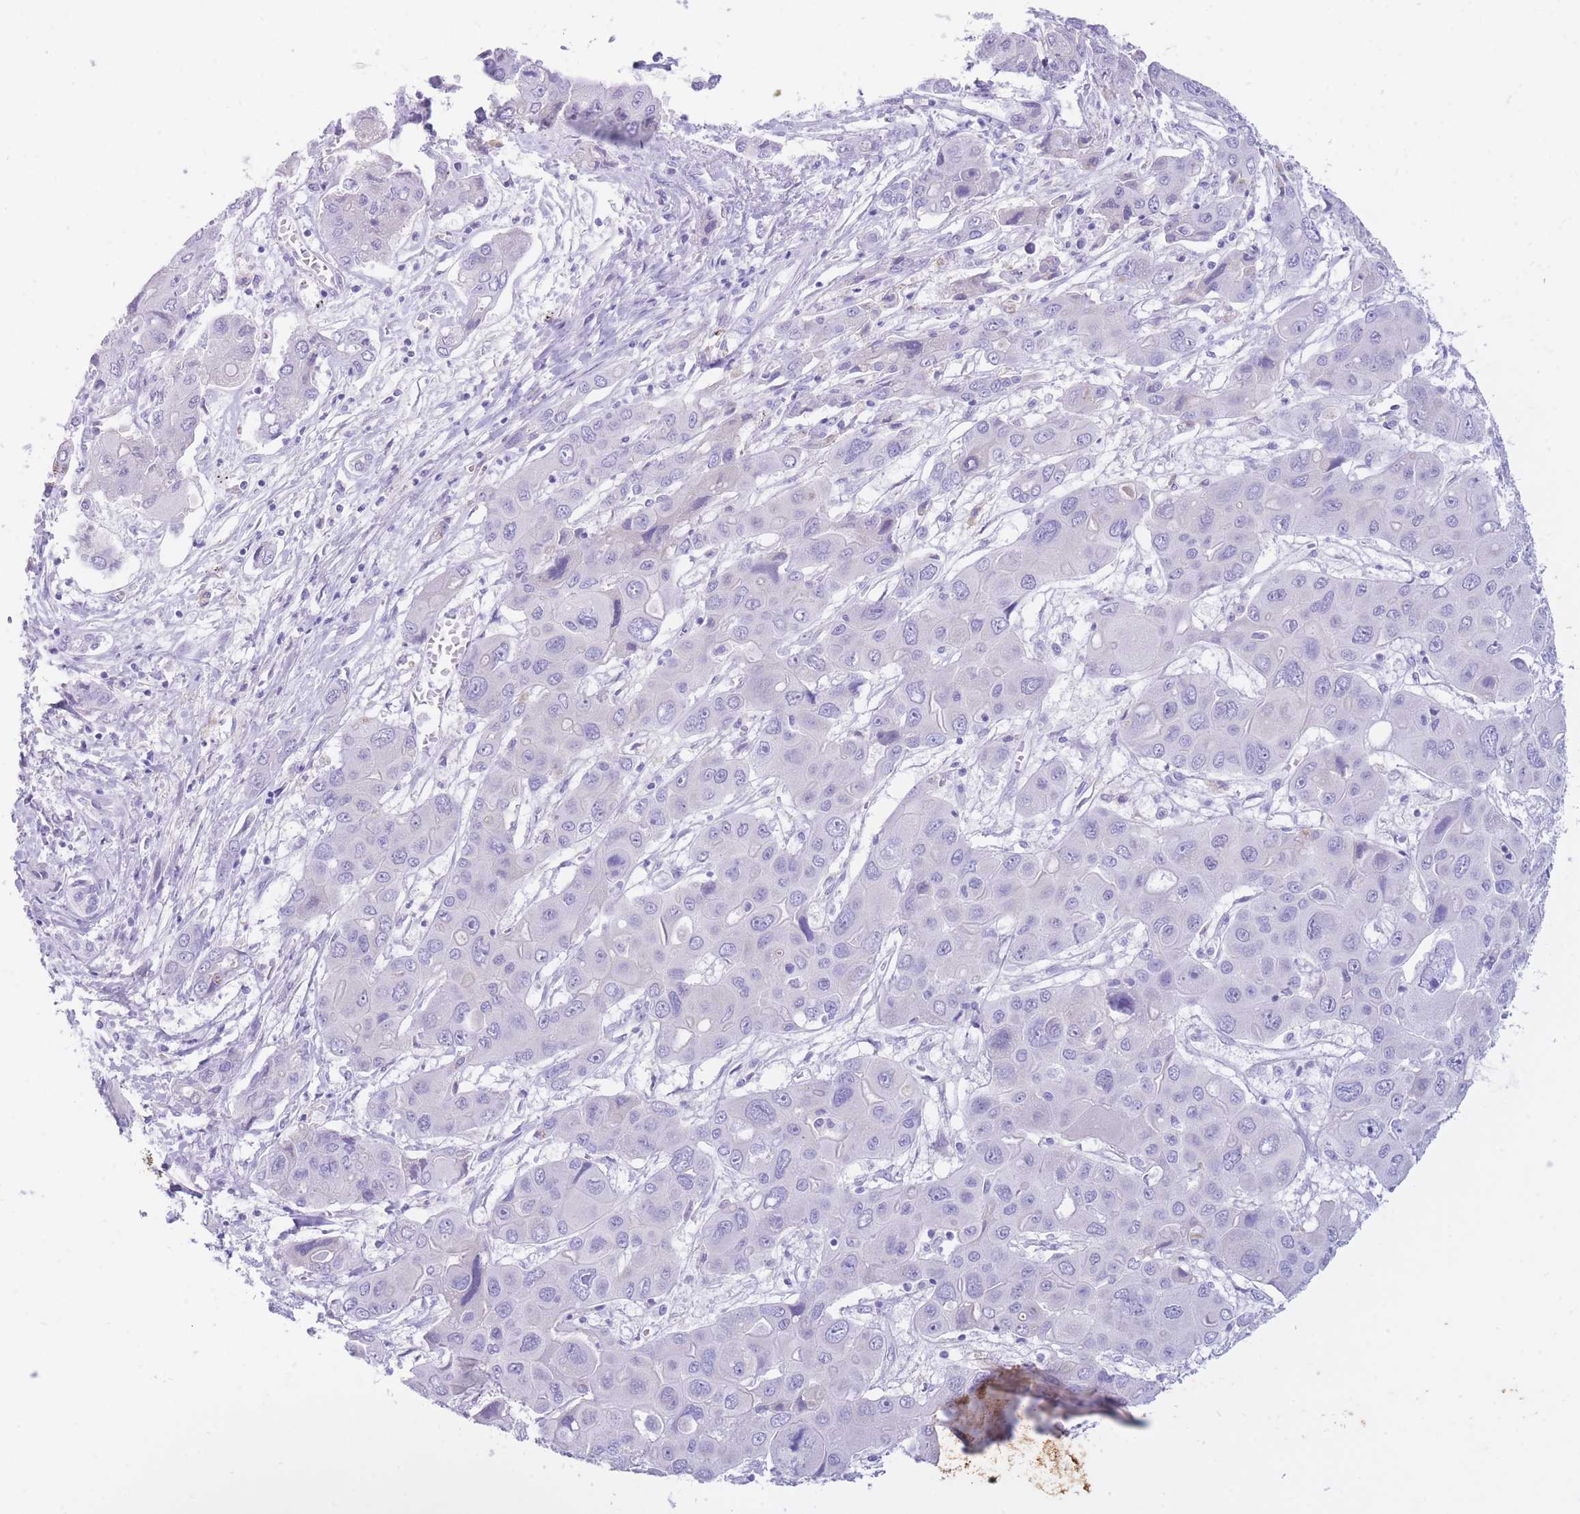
{"staining": {"intensity": "negative", "quantity": "none", "location": "none"}, "tissue": "liver cancer", "cell_type": "Tumor cells", "image_type": "cancer", "snomed": [{"axis": "morphology", "description": "Cholangiocarcinoma"}, {"axis": "topography", "description": "Liver"}], "caption": "Image shows no protein positivity in tumor cells of liver cholangiocarcinoma tissue.", "gene": "SULT1A1", "patient": {"sex": "male", "age": 67}}